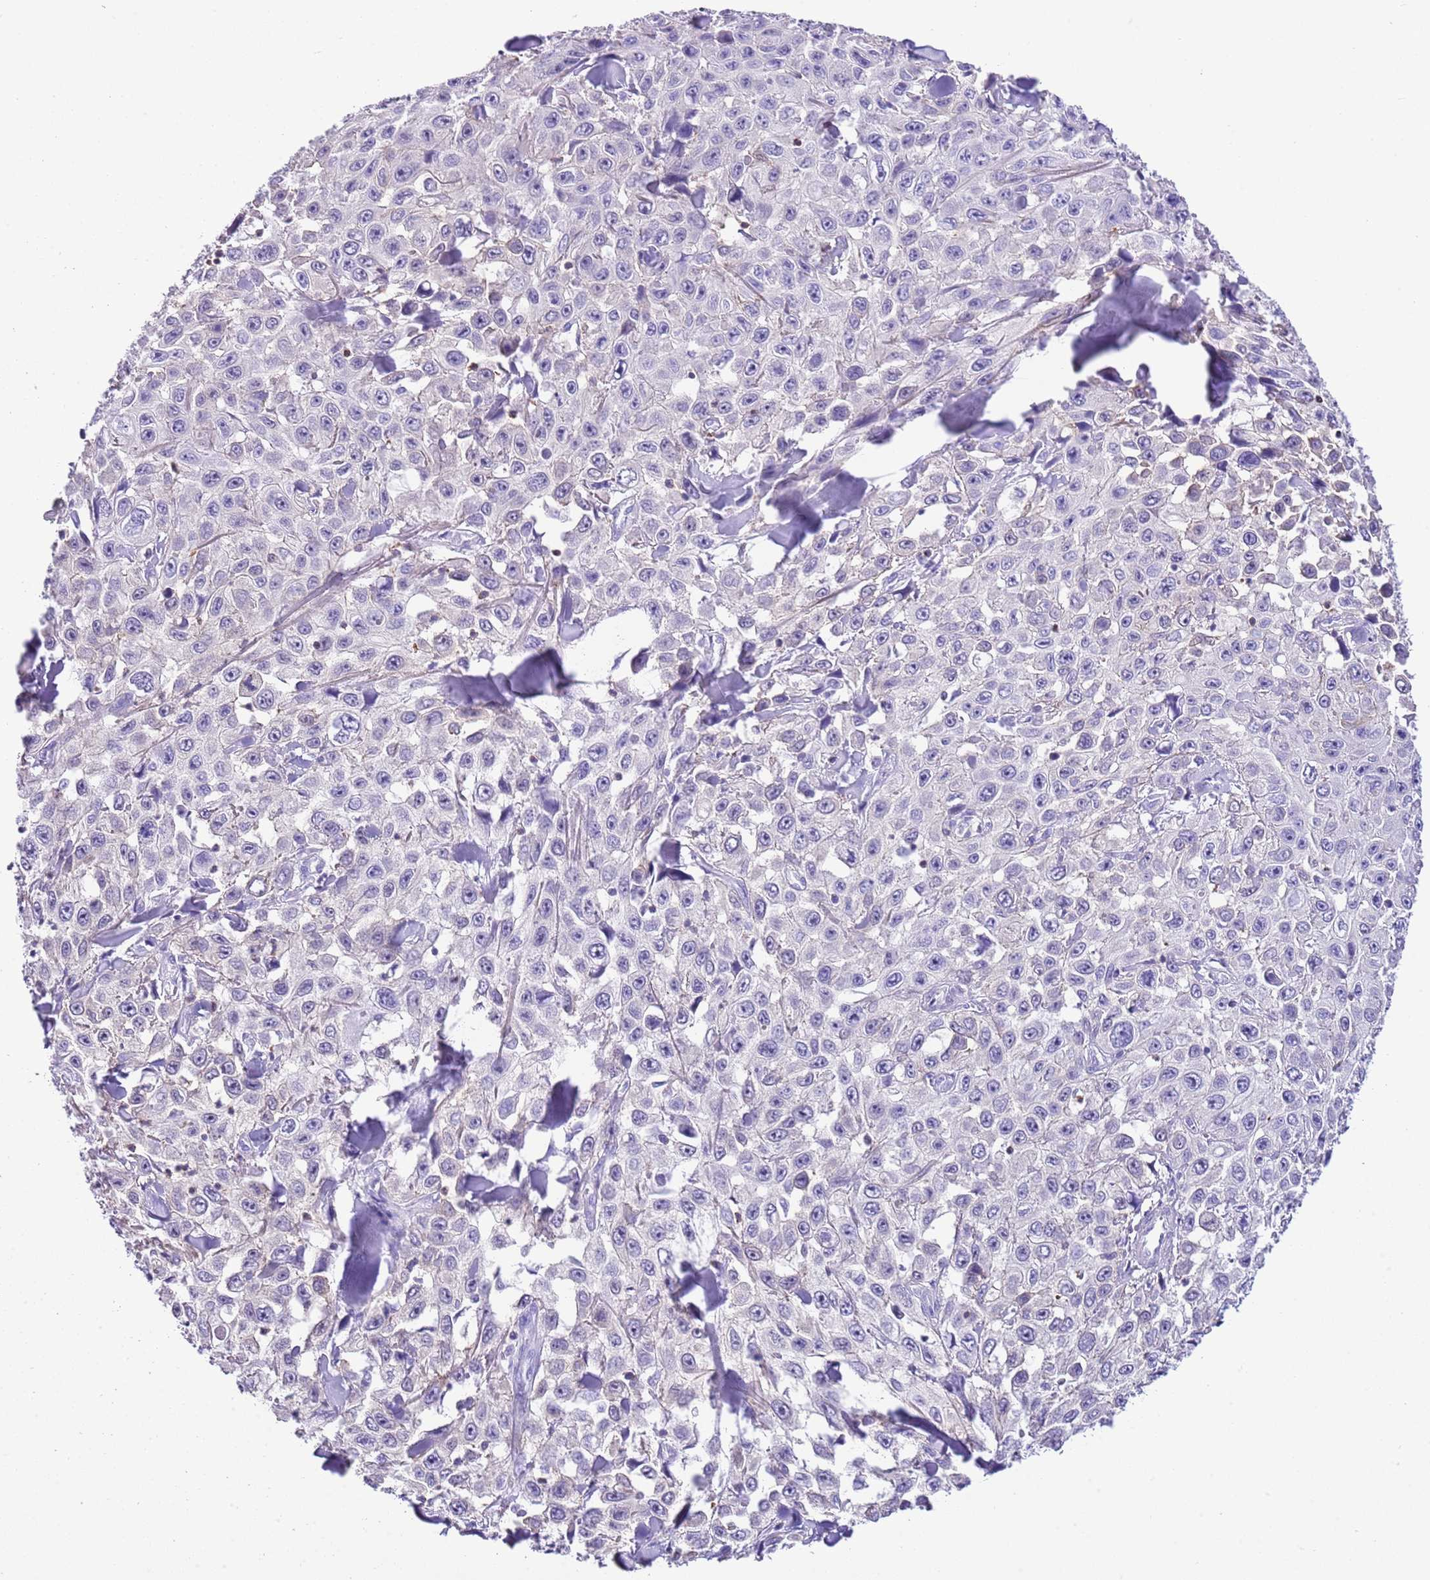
{"staining": {"intensity": "negative", "quantity": "none", "location": "none"}, "tissue": "skin cancer", "cell_type": "Tumor cells", "image_type": "cancer", "snomed": [{"axis": "morphology", "description": "Squamous cell carcinoma, NOS"}, {"axis": "topography", "description": "Skin"}], "caption": "Human squamous cell carcinoma (skin) stained for a protein using immunohistochemistry (IHC) demonstrates no expression in tumor cells.", "gene": "CNN2", "patient": {"sex": "male", "age": 82}}